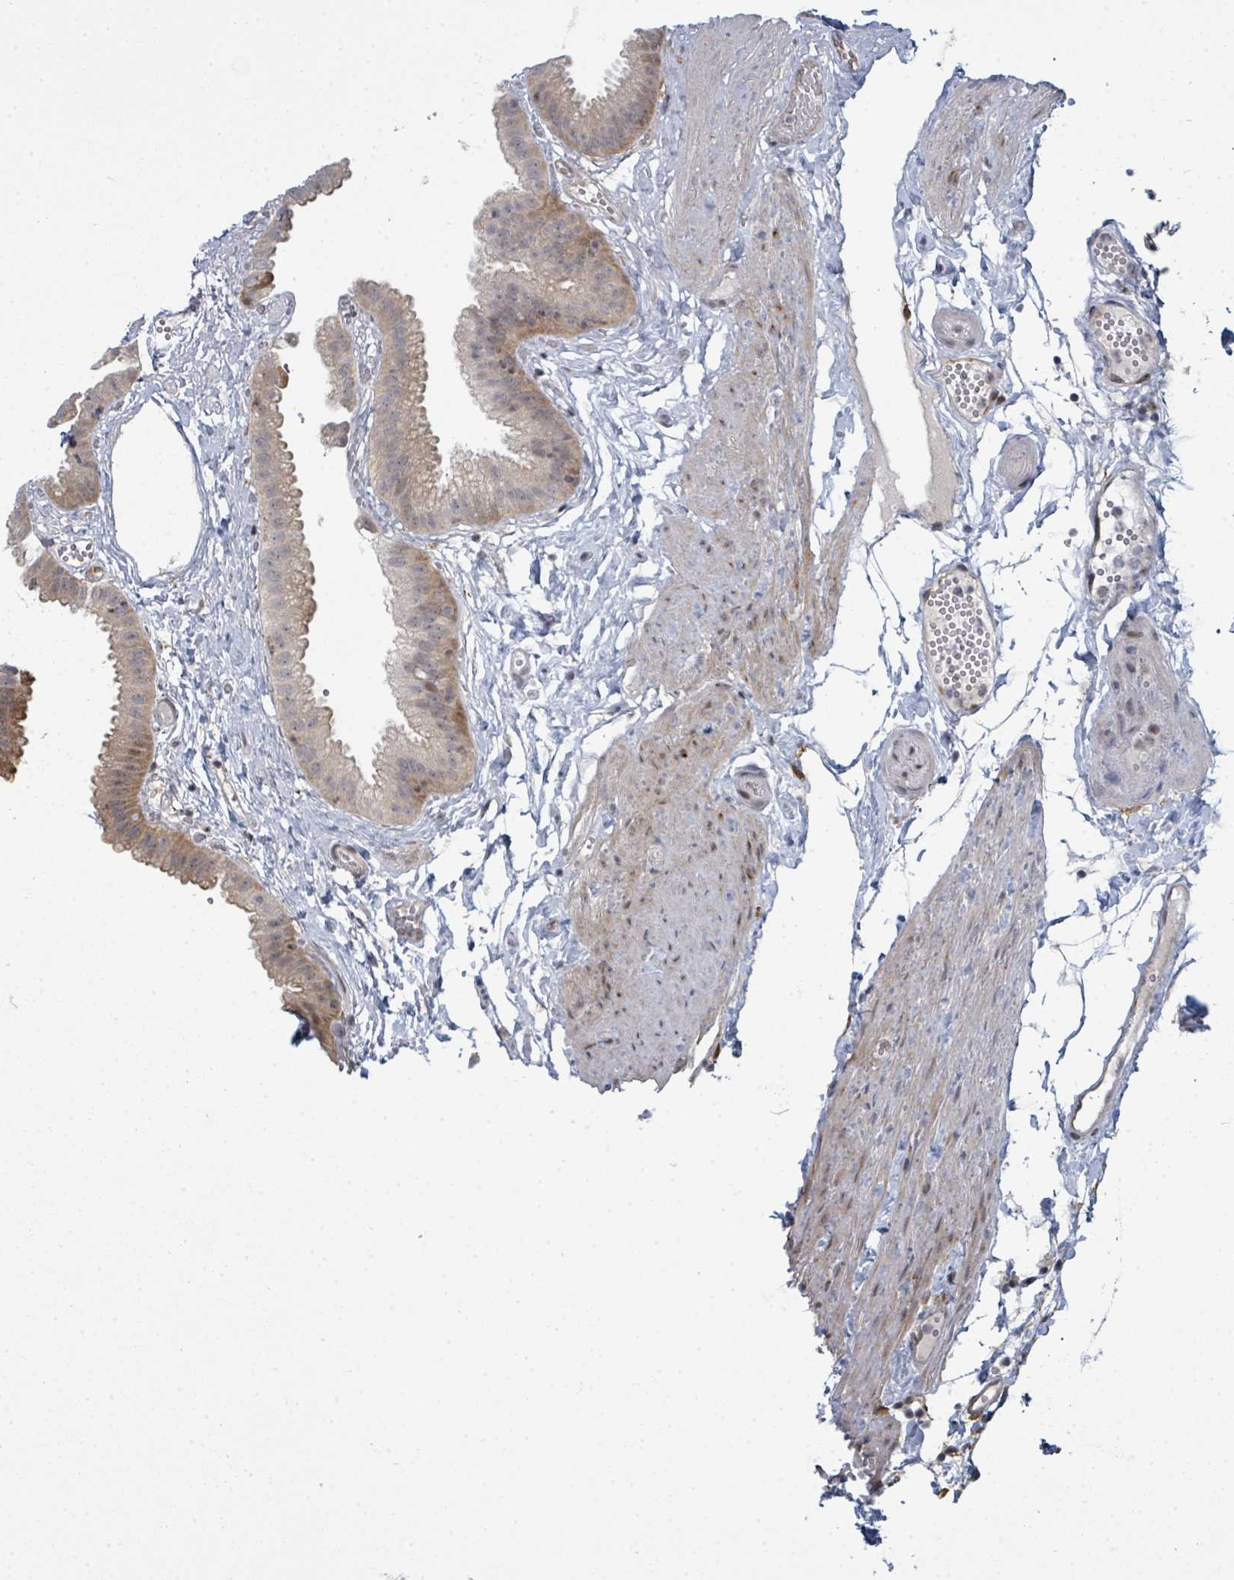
{"staining": {"intensity": "moderate", "quantity": "25%-75%", "location": "cytoplasmic/membranous"}, "tissue": "gallbladder", "cell_type": "Glandular cells", "image_type": "normal", "snomed": [{"axis": "morphology", "description": "Normal tissue, NOS"}, {"axis": "topography", "description": "Gallbladder"}], "caption": "Immunohistochemistry (DAB (3,3'-diaminobenzidine)) staining of benign gallbladder demonstrates moderate cytoplasmic/membranous protein positivity in approximately 25%-75% of glandular cells.", "gene": "PSMG2", "patient": {"sex": "female", "age": 61}}